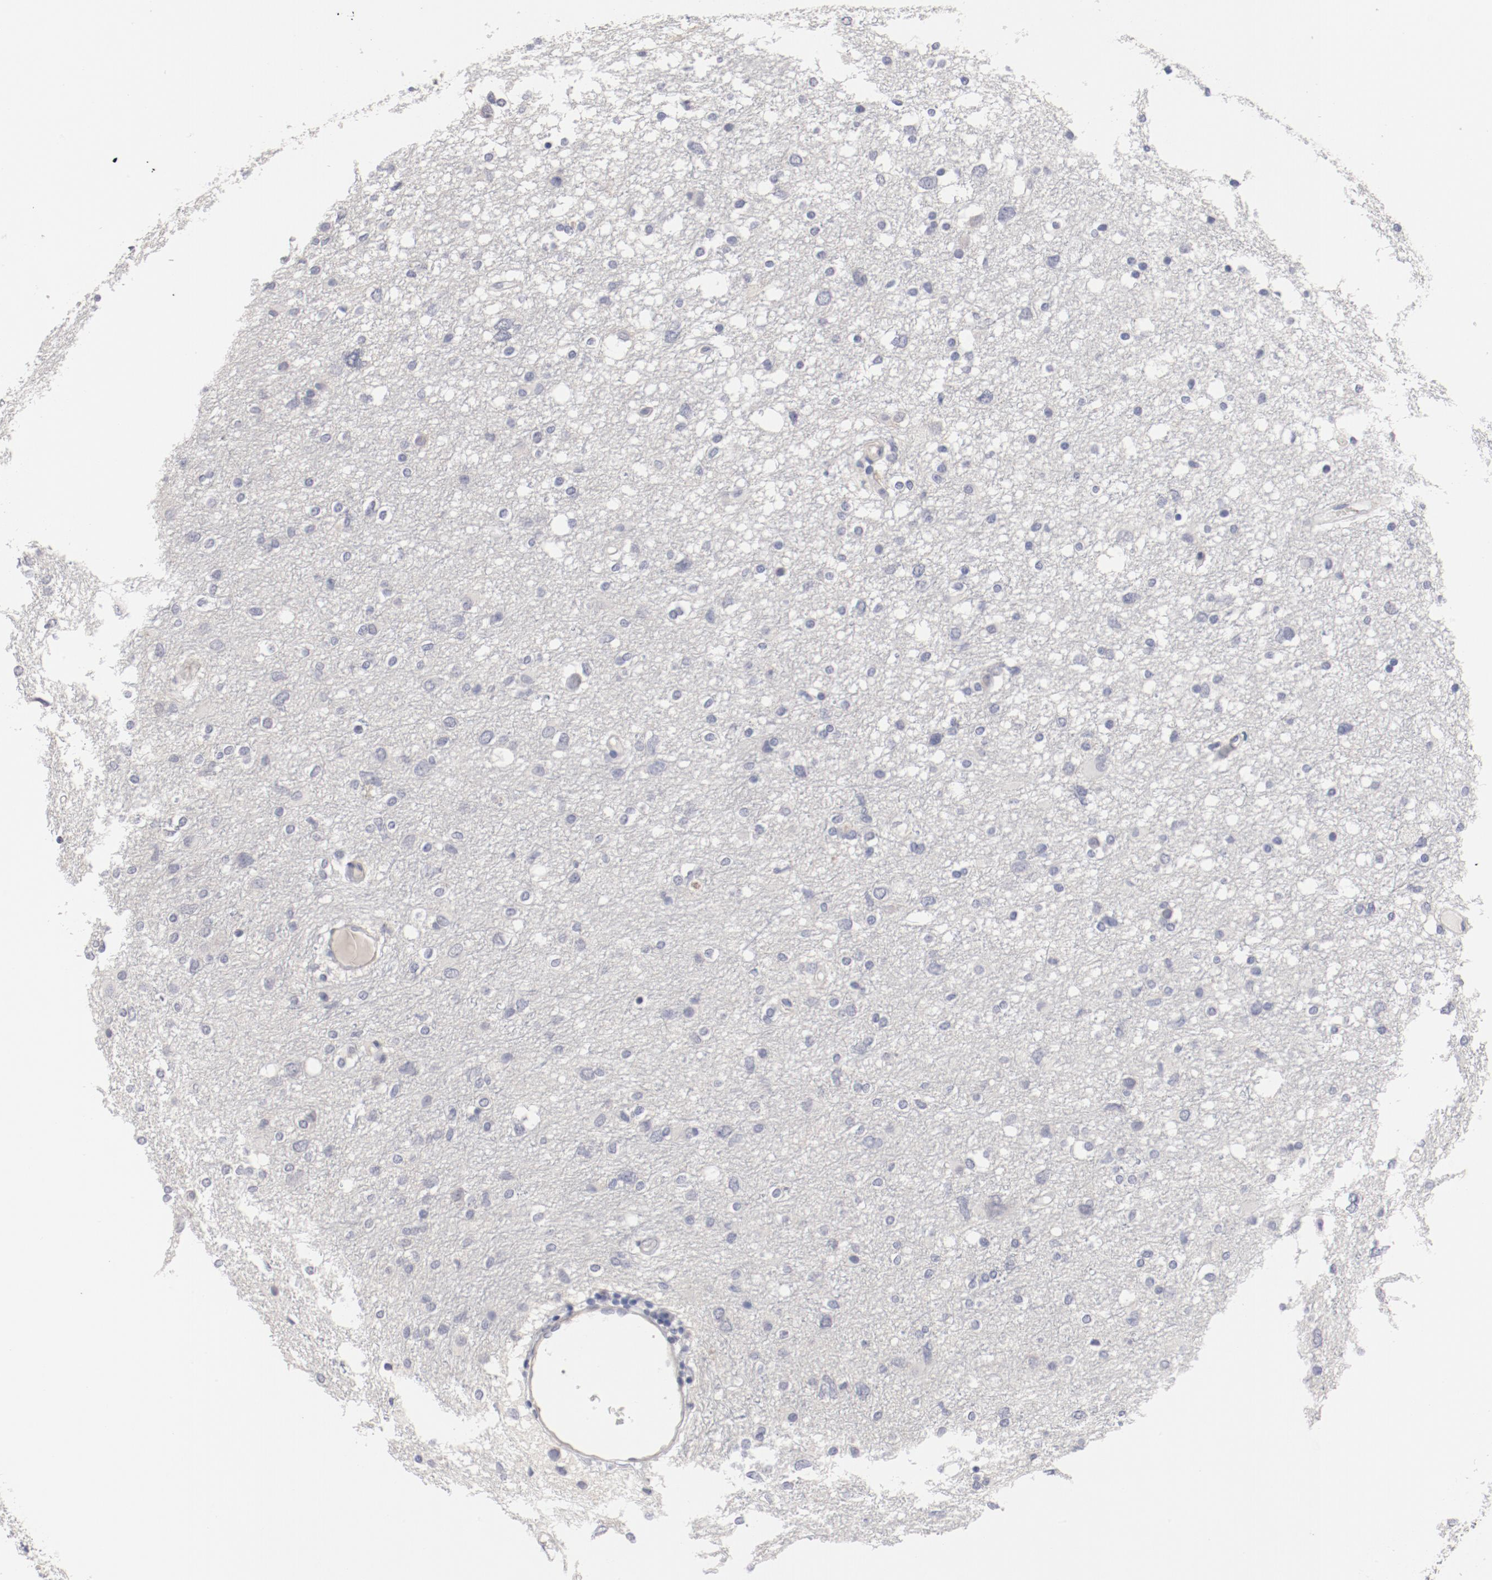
{"staining": {"intensity": "negative", "quantity": "none", "location": "none"}, "tissue": "glioma", "cell_type": "Tumor cells", "image_type": "cancer", "snomed": [{"axis": "morphology", "description": "Glioma, malignant, High grade"}, {"axis": "topography", "description": "Brain"}], "caption": "A photomicrograph of high-grade glioma (malignant) stained for a protein exhibits no brown staining in tumor cells.", "gene": "FSCB", "patient": {"sex": "female", "age": 59}}